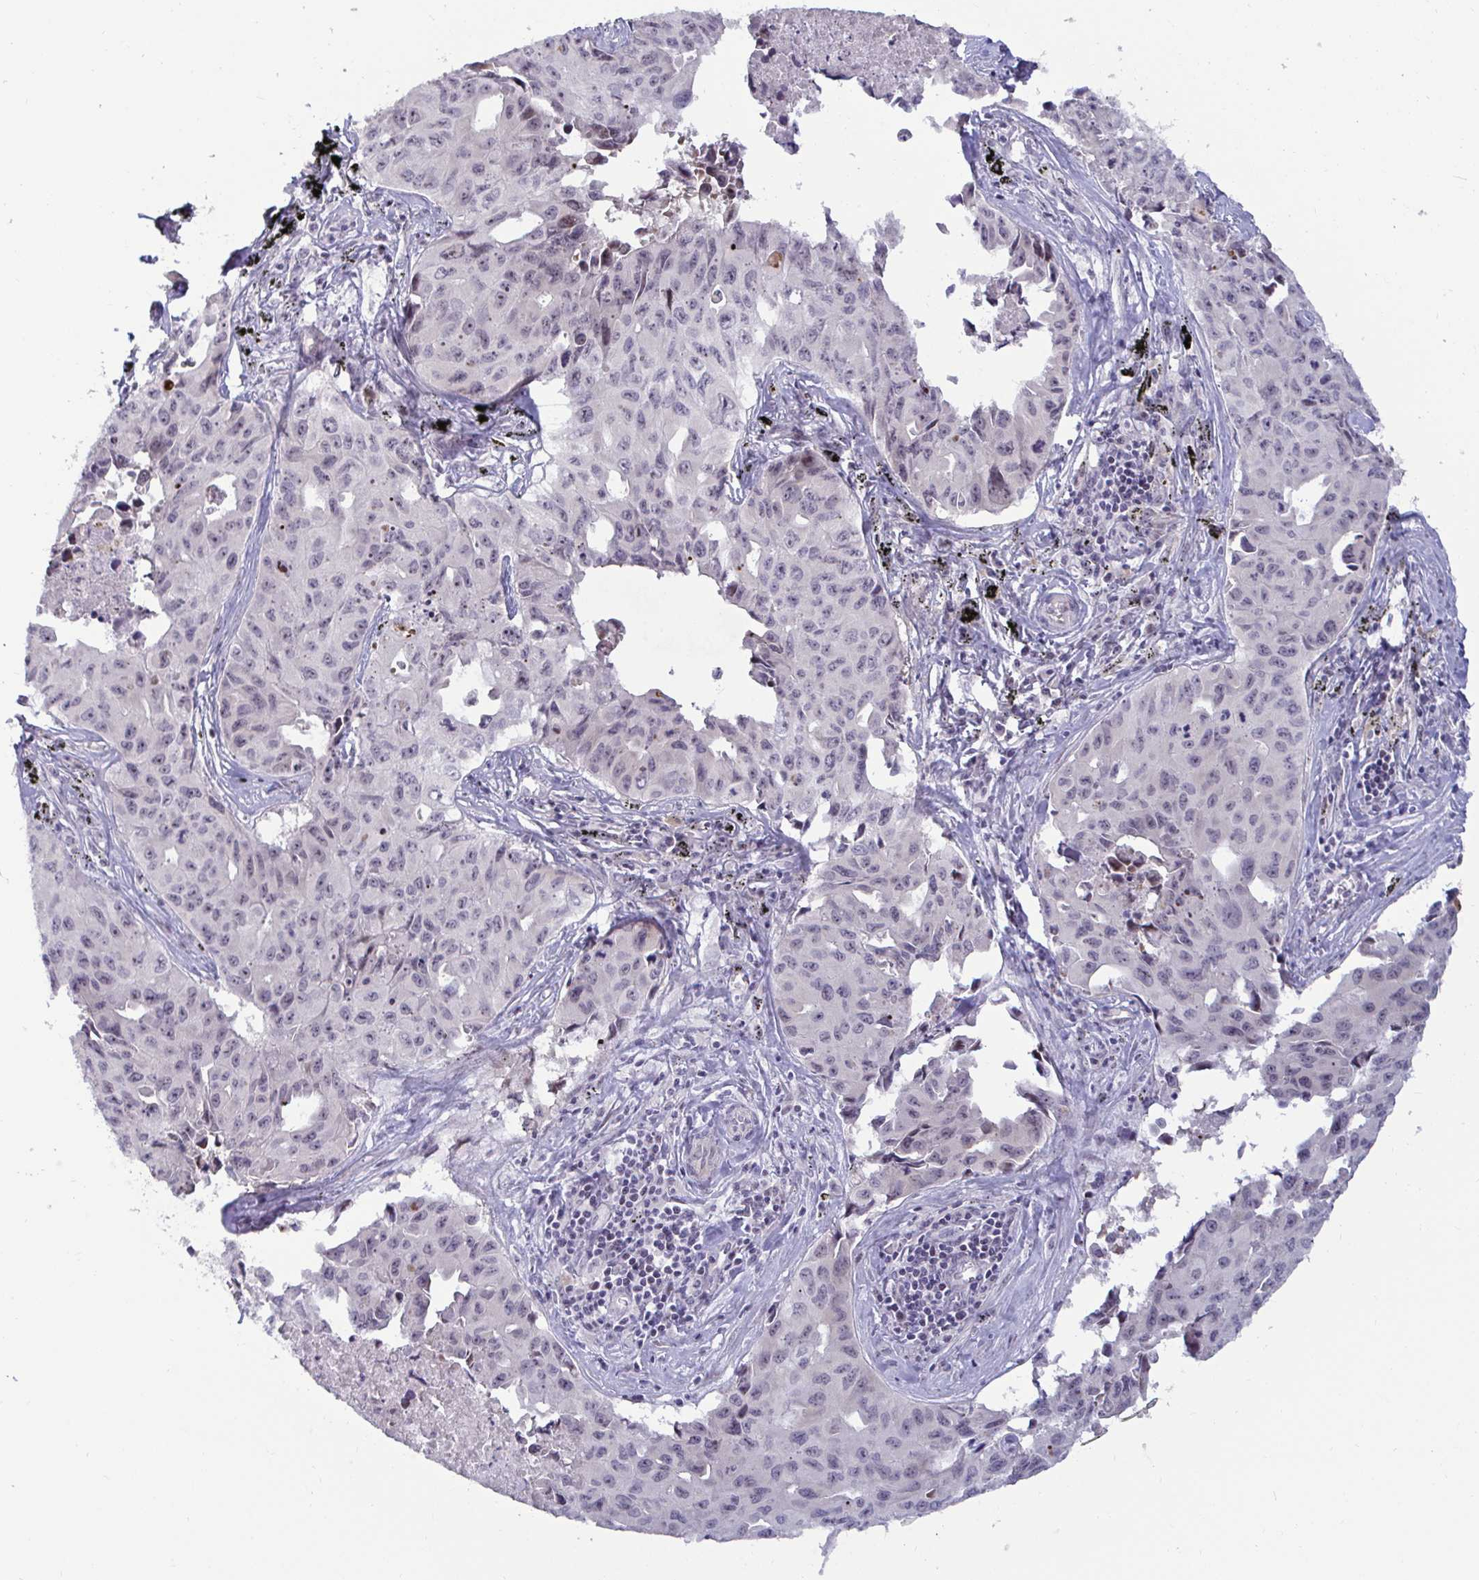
{"staining": {"intensity": "negative", "quantity": "none", "location": "none"}, "tissue": "lung cancer", "cell_type": "Tumor cells", "image_type": "cancer", "snomed": [{"axis": "morphology", "description": "Adenocarcinoma, NOS"}, {"axis": "topography", "description": "Lymph node"}, {"axis": "topography", "description": "Lung"}], "caption": "Tumor cells are negative for protein expression in human lung adenocarcinoma.", "gene": "GSTM1", "patient": {"sex": "male", "age": 64}}